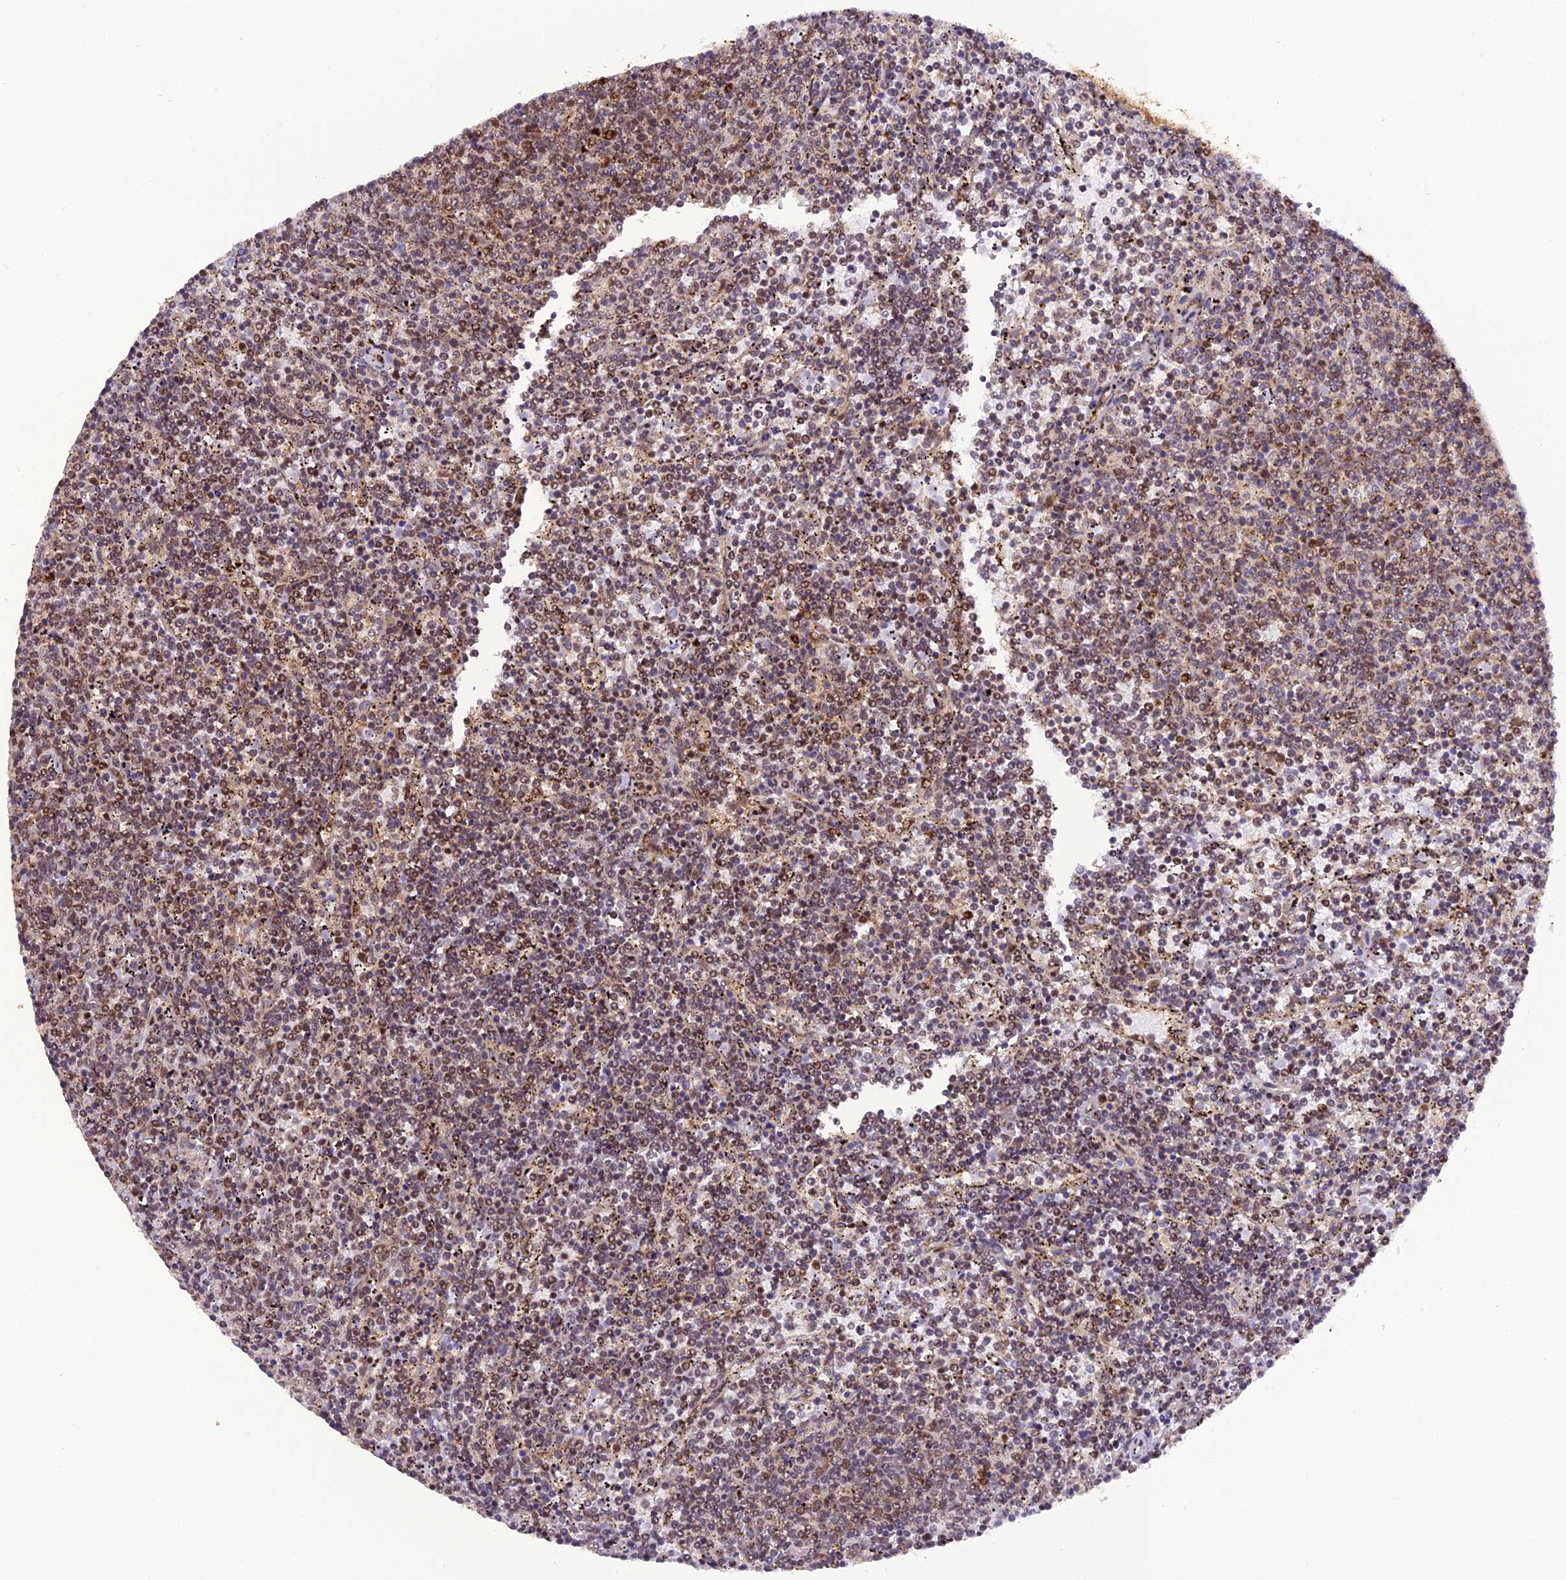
{"staining": {"intensity": "weak", "quantity": "25%-75%", "location": "nuclear"}, "tissue": "lymphoma", "cell_type": "Tumor cells", "image_type": "cancer", "snomed": [{"axis": "morphology", "description": "Malignant lymphoma, non-Hodgkin's type, Low grade"}, {"axis": "topography", "description": "Spleen"}], "caption": "Weak nuclear staining is present in approximately 25%-75% of tumor cells in lymphoma.", "gene": "MICALL1", "patient": {"sex": "female", "age": 50}}